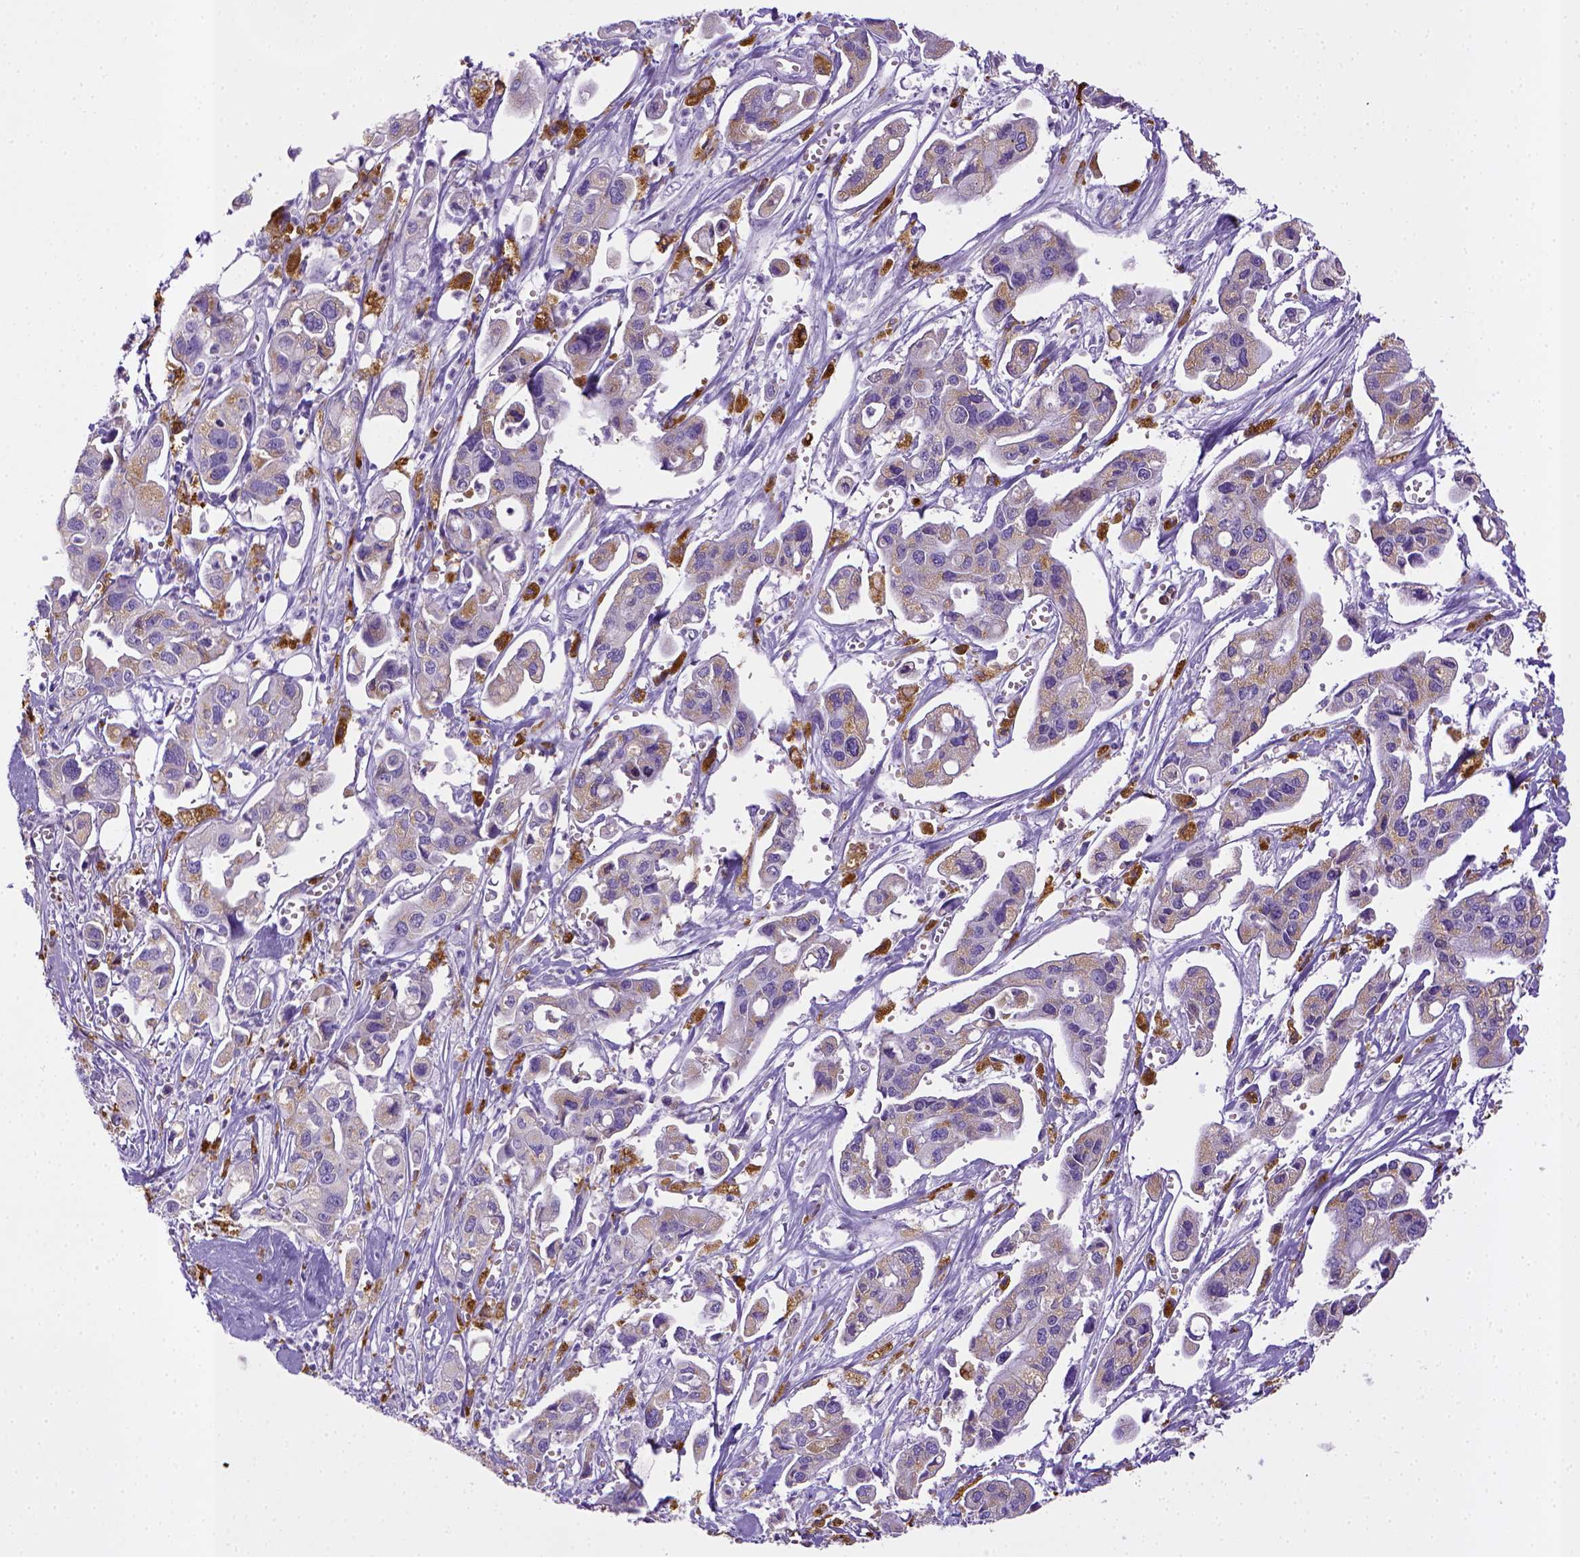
{"staining": {"intensity": "negative", "quantity": "none", "location": "none"}, "tissue": "pancreatic cancer", "cell_type": "Tumor cells", "image_type": "cancer", "snomed": [{"axis": "morphology", "description": "Adenocarcinoma, NOS"}, {"axis": "topography", "description": "Pancreas"}], "caption": "Tumor cells show no significant protein staining in pancreatic adenocarcinoma.", "gene": "CD68", "patient": {"sex": "male", "age": 70}}